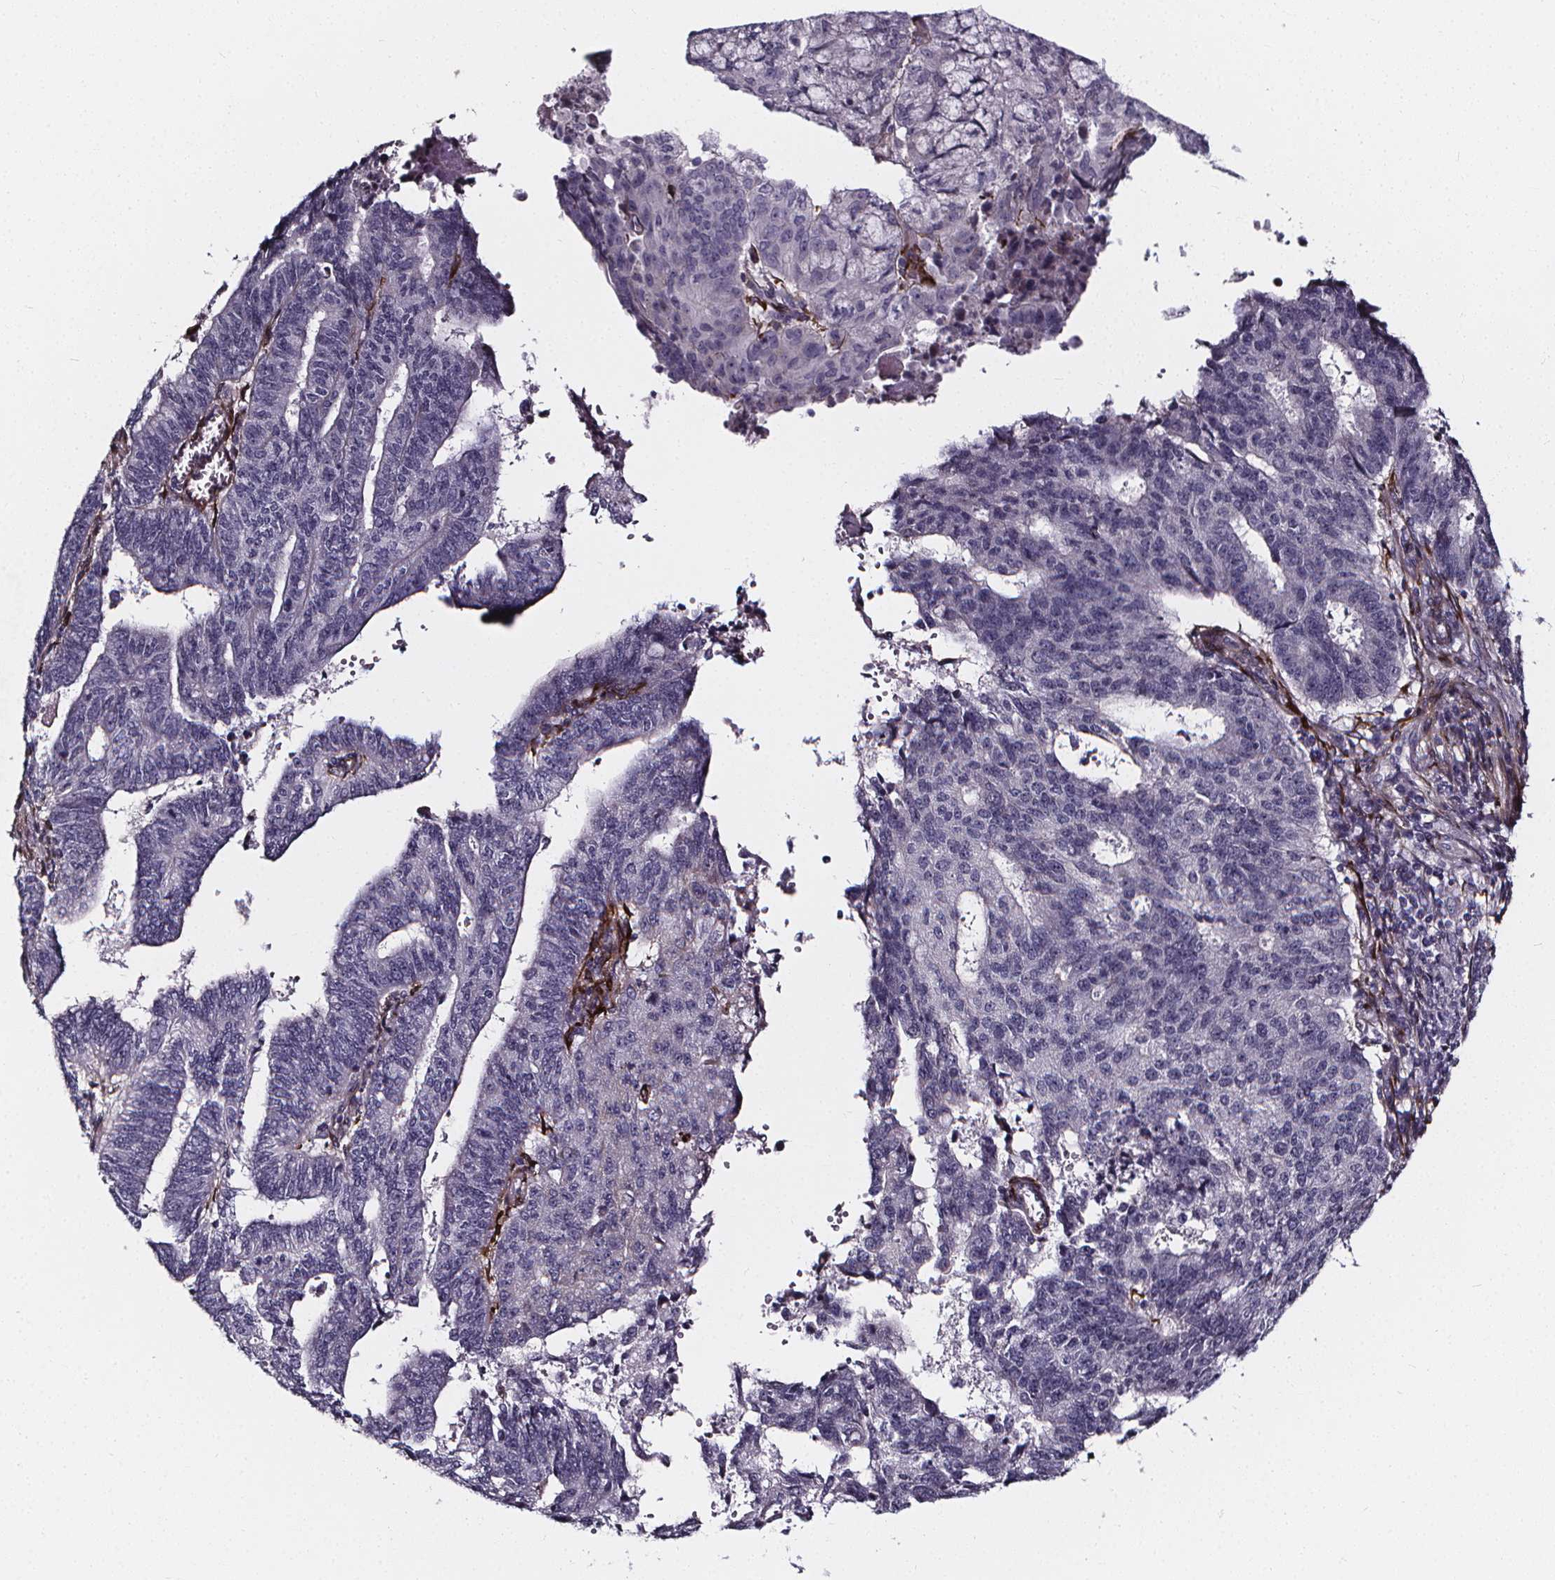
{"staining": {"intensity": "negative", "quantity": "none", "location": "none"}, "tissue": "endometrial cancer", "cell_type": "Tumor cells", "image_type": "cancer", "snomed": [{"axis": "morphology", "description": "Adenocarcinoma, NOS"}, {"axis": "topography", "description": "Endometrium"}], "caption": "Tumor cells show no significant protein expression in adenocarcinoma (endometrial).", "gene": "AEBP1", "patient": {"sex": "female", "age": 82}}